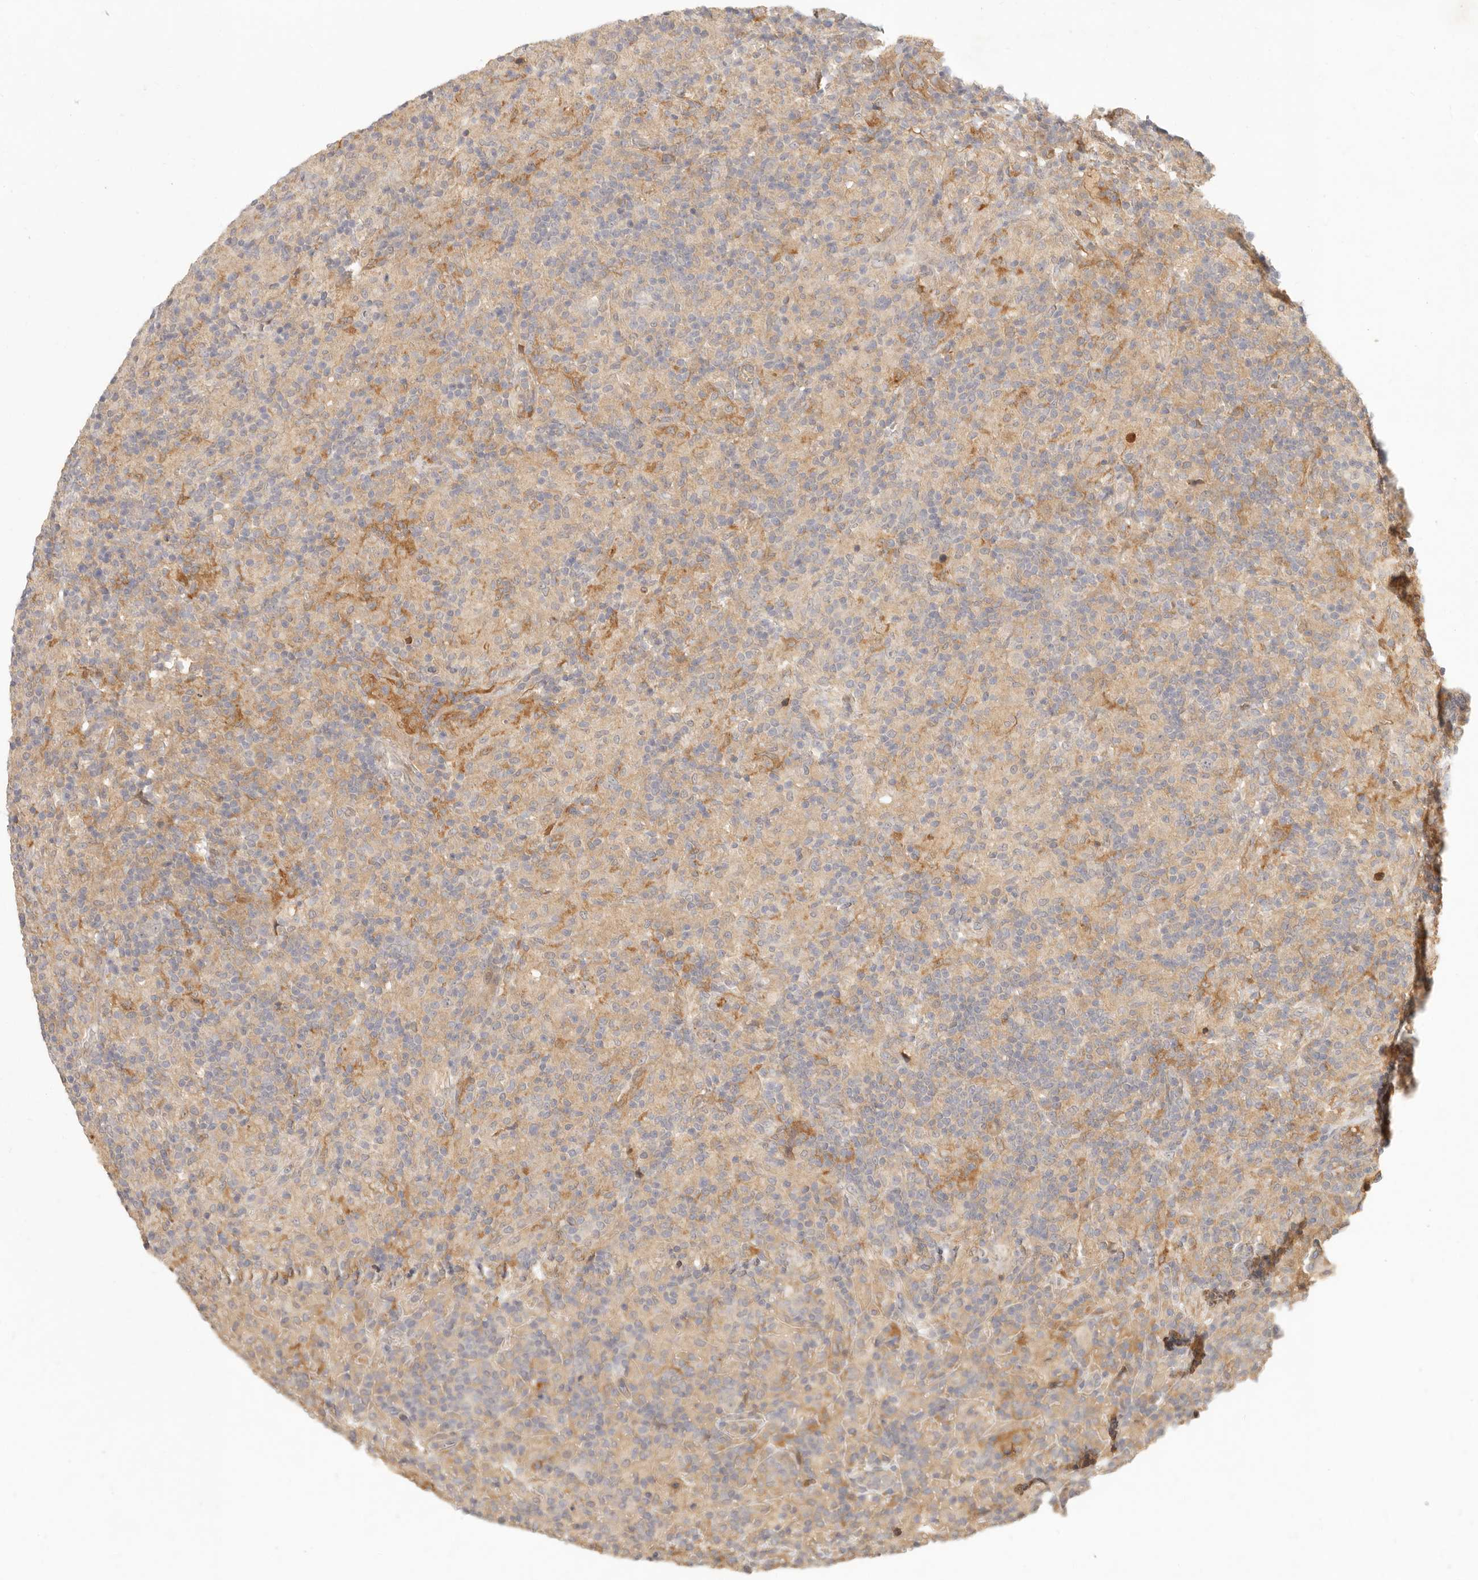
{"staining": {"intensity": "negative", "quantity": "none", "location": "none"}, "tissue": "lymphoma", "cell_type": "Tumor cells", "image_type": "cancer", "snomed": [{"axis": "morphology", "description": "Hodgkin's disease, NOS"}, {"axis": "topography", "description": "Lymph node"}], "caption": "DAB (3,3'-diaminobenzidine) immunohistochemical staining of Hodgkin's disease demonstrates no significant positivity in tumor cells.", "gene": "VIPR1", "patient": {"sex": "male", "age": 70}}